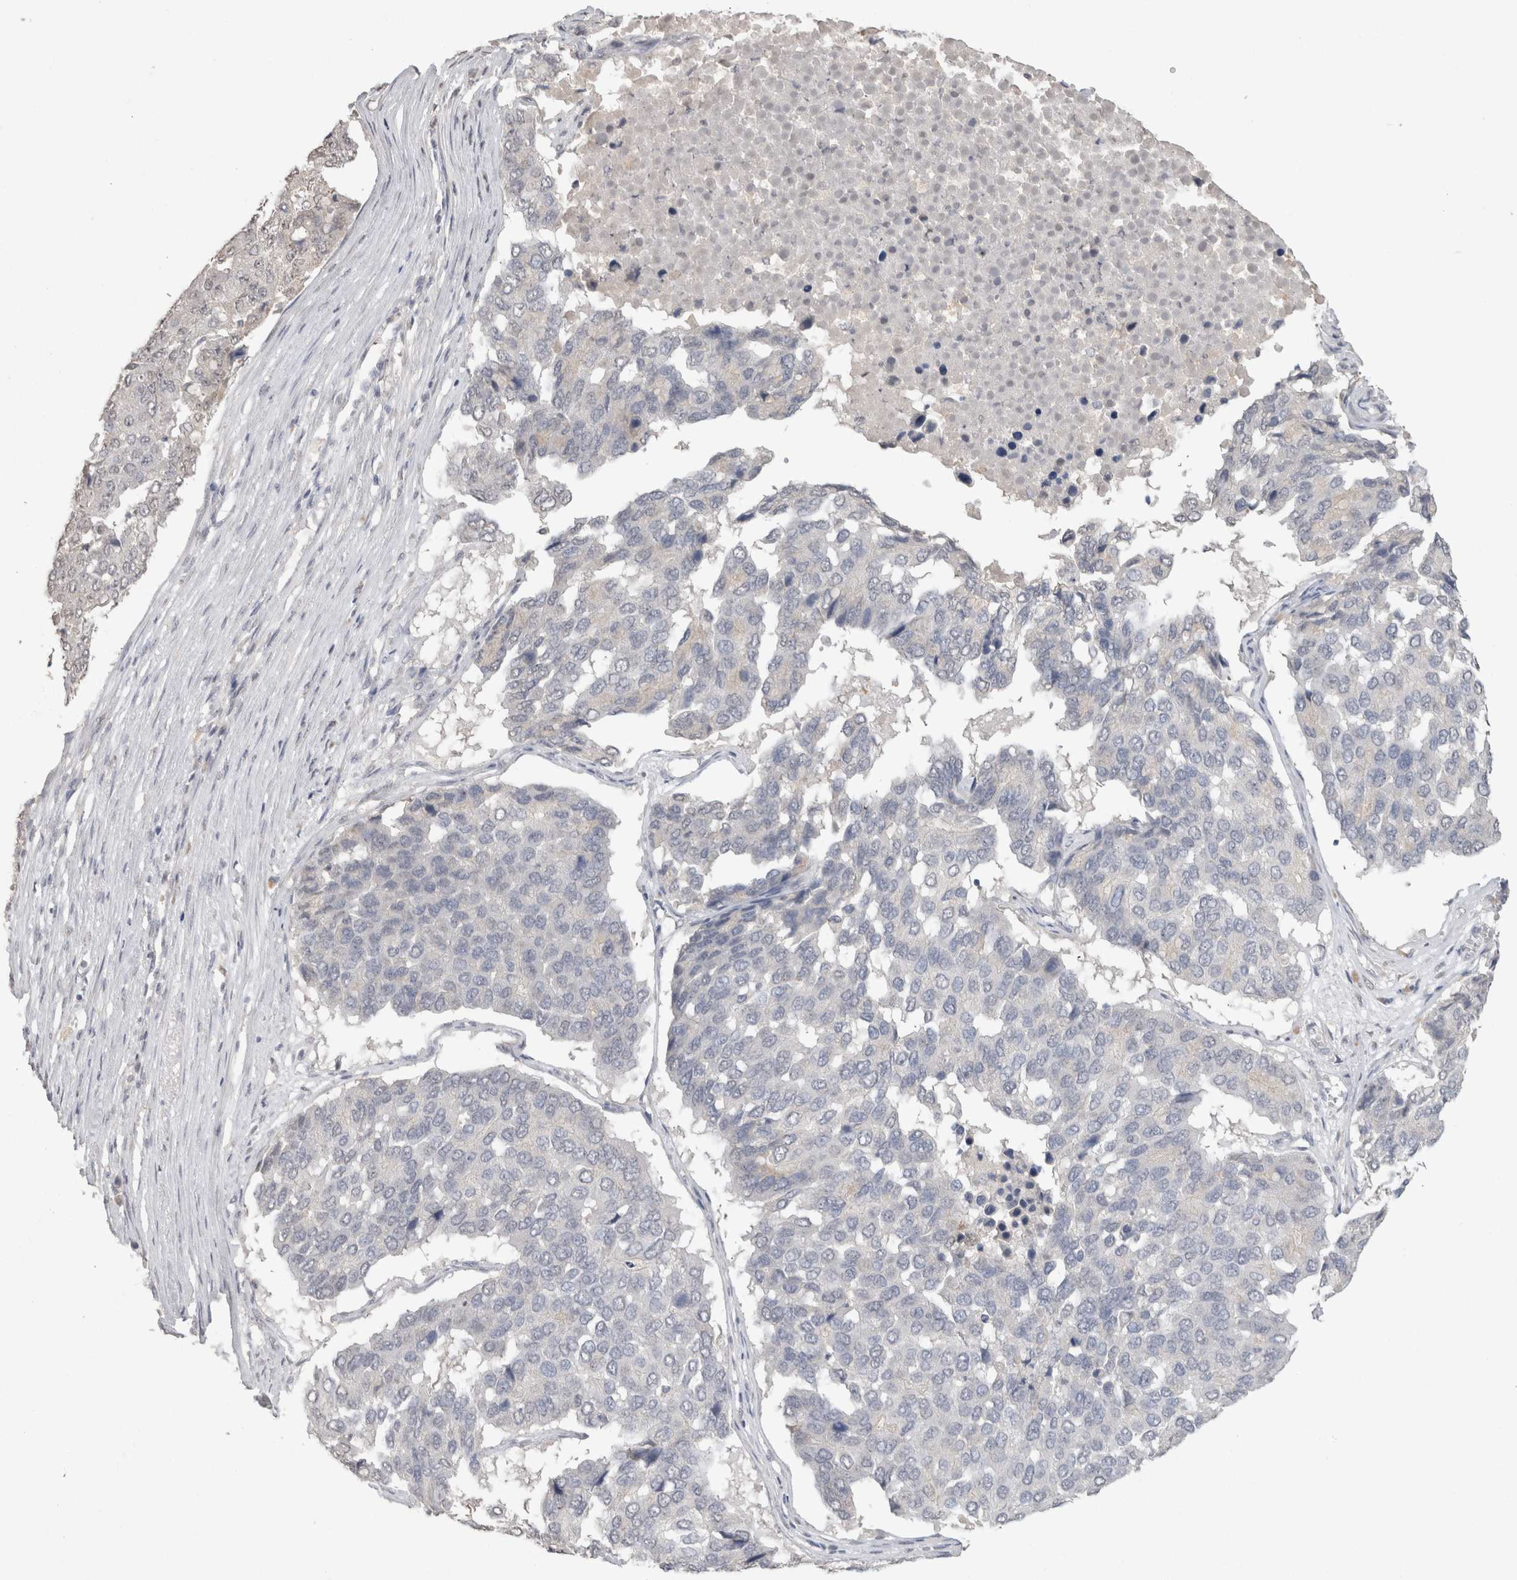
{"staining": {"intensity": "negative", "quantity": "none", "location": "none"}, "tissue": "pancreatic cancer", "cell_type": "Tumor cells", "image_type": "cancer", "snomed": [{"axis": "morphology", "description": "Adenocarcinoma, NOS"}, {"axis": "topography", "description": "Pancreas"}], "caption": "Immunohistochemistry histopathology image of neoplastic tissue: human pancreatic adenocarcinoma stained with DAB (3,3'-diaminobenzidine) exhibits no significant protein expression in tumor cells. The staining was performed using DAB to visualize the protein expression in brown, while the nuclei were stained in blue with hematoxylin (Magnification: 20x).", "gene": "NAALADL2", "patient": {"sex": "male", "age": 50}}